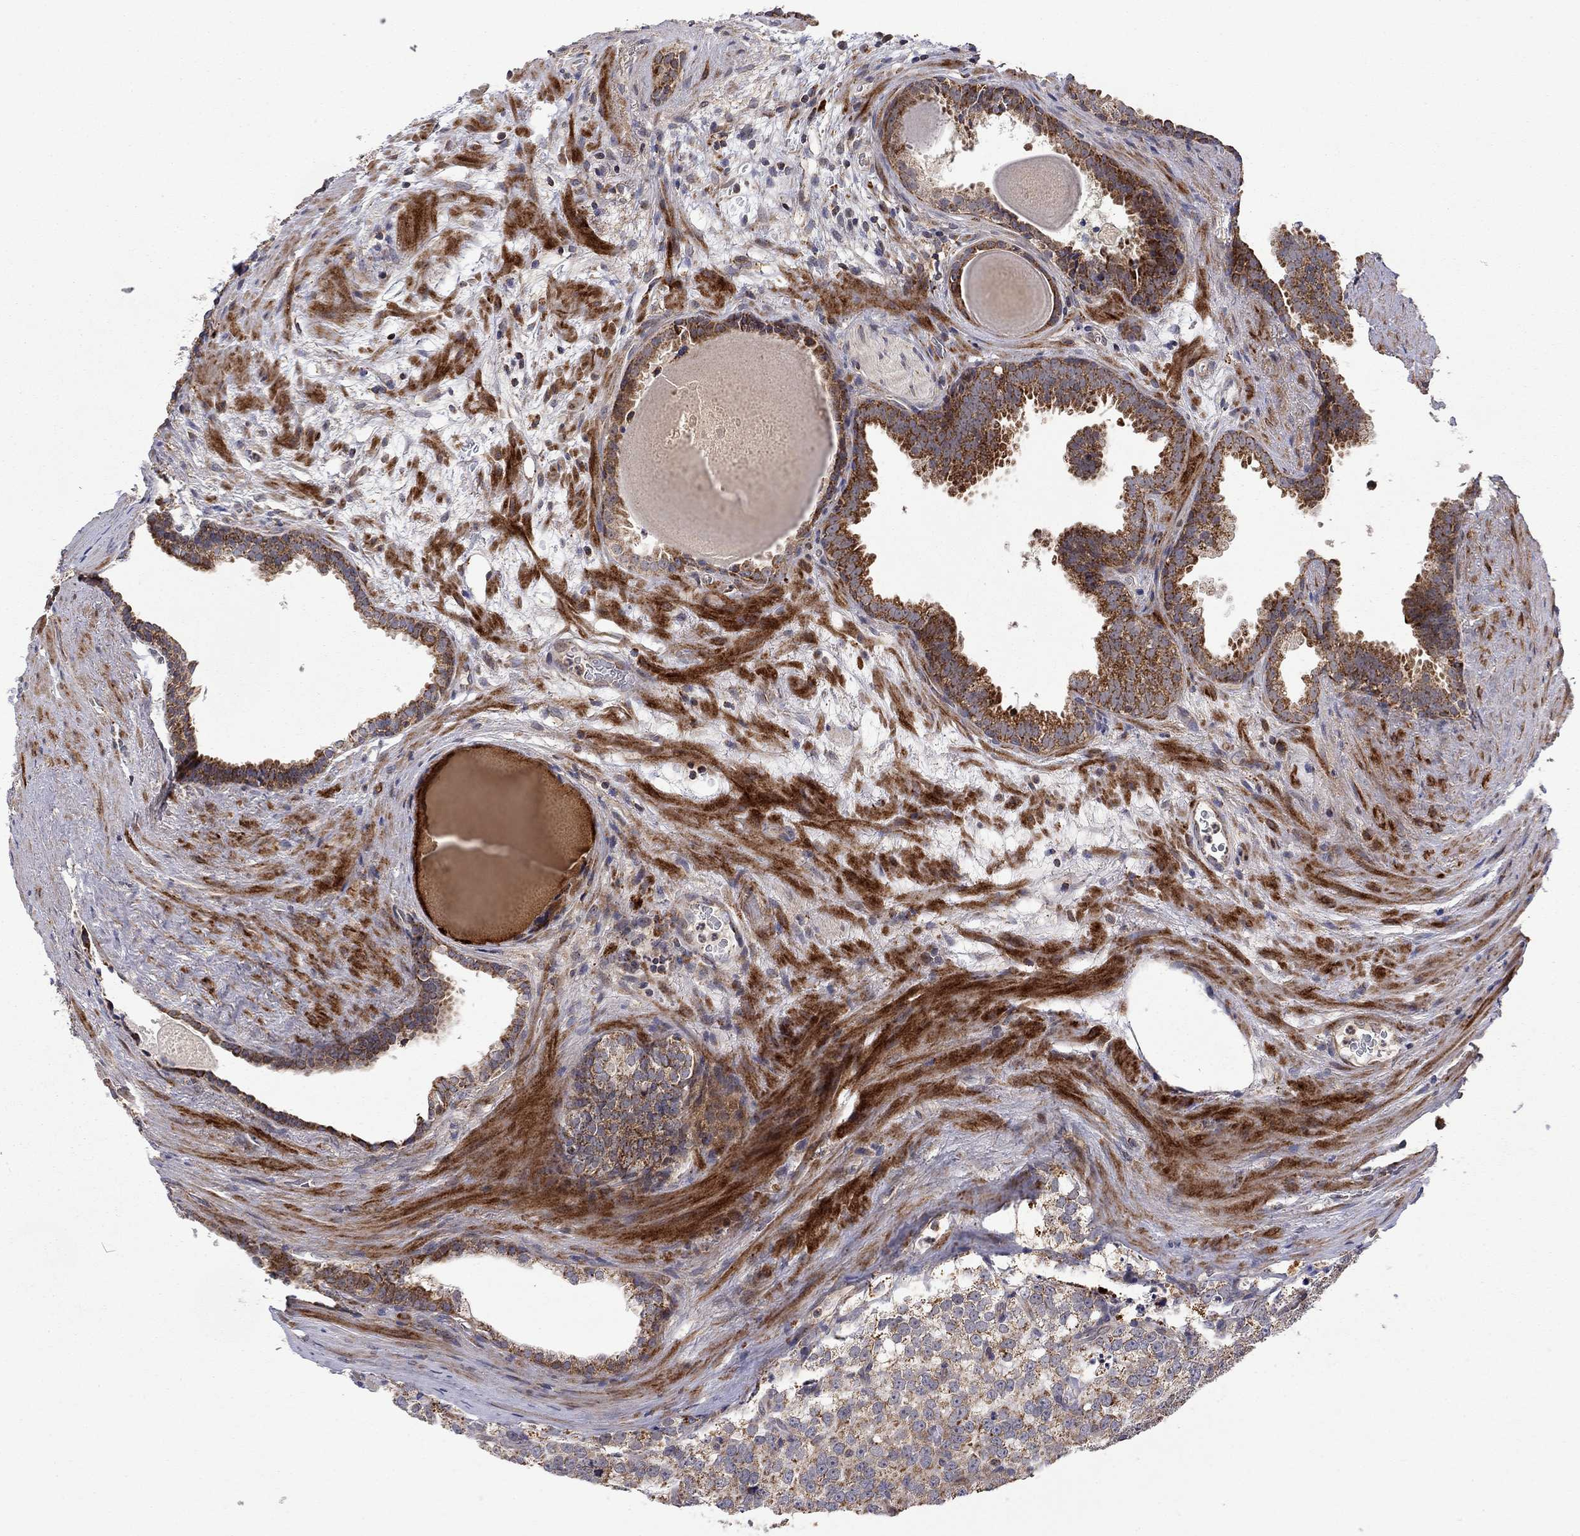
{"staining": {"intensity": "strong", "quantity": "<25%", "location": "cytoplasmic/membranous"}, "tissue": "prostate cancer", "cell_type": "Tumor cells", "image_type": "cancer", "snomed": [{"axis": "morphology", "description": "Adenocarcinoma, High grade"}, {"axis": "topography", "description": "Prostate and seminal vesicle, NOS"}], "caption": "This is an image of immunohistochemistry (IHC) staining of prostate adenocarcinoma (high-grade), which shows strong staining in the cytoplasmic/membranous of tumor cells.", "gene": "IDS", "patient": {"sex": "male", "age": 62}}